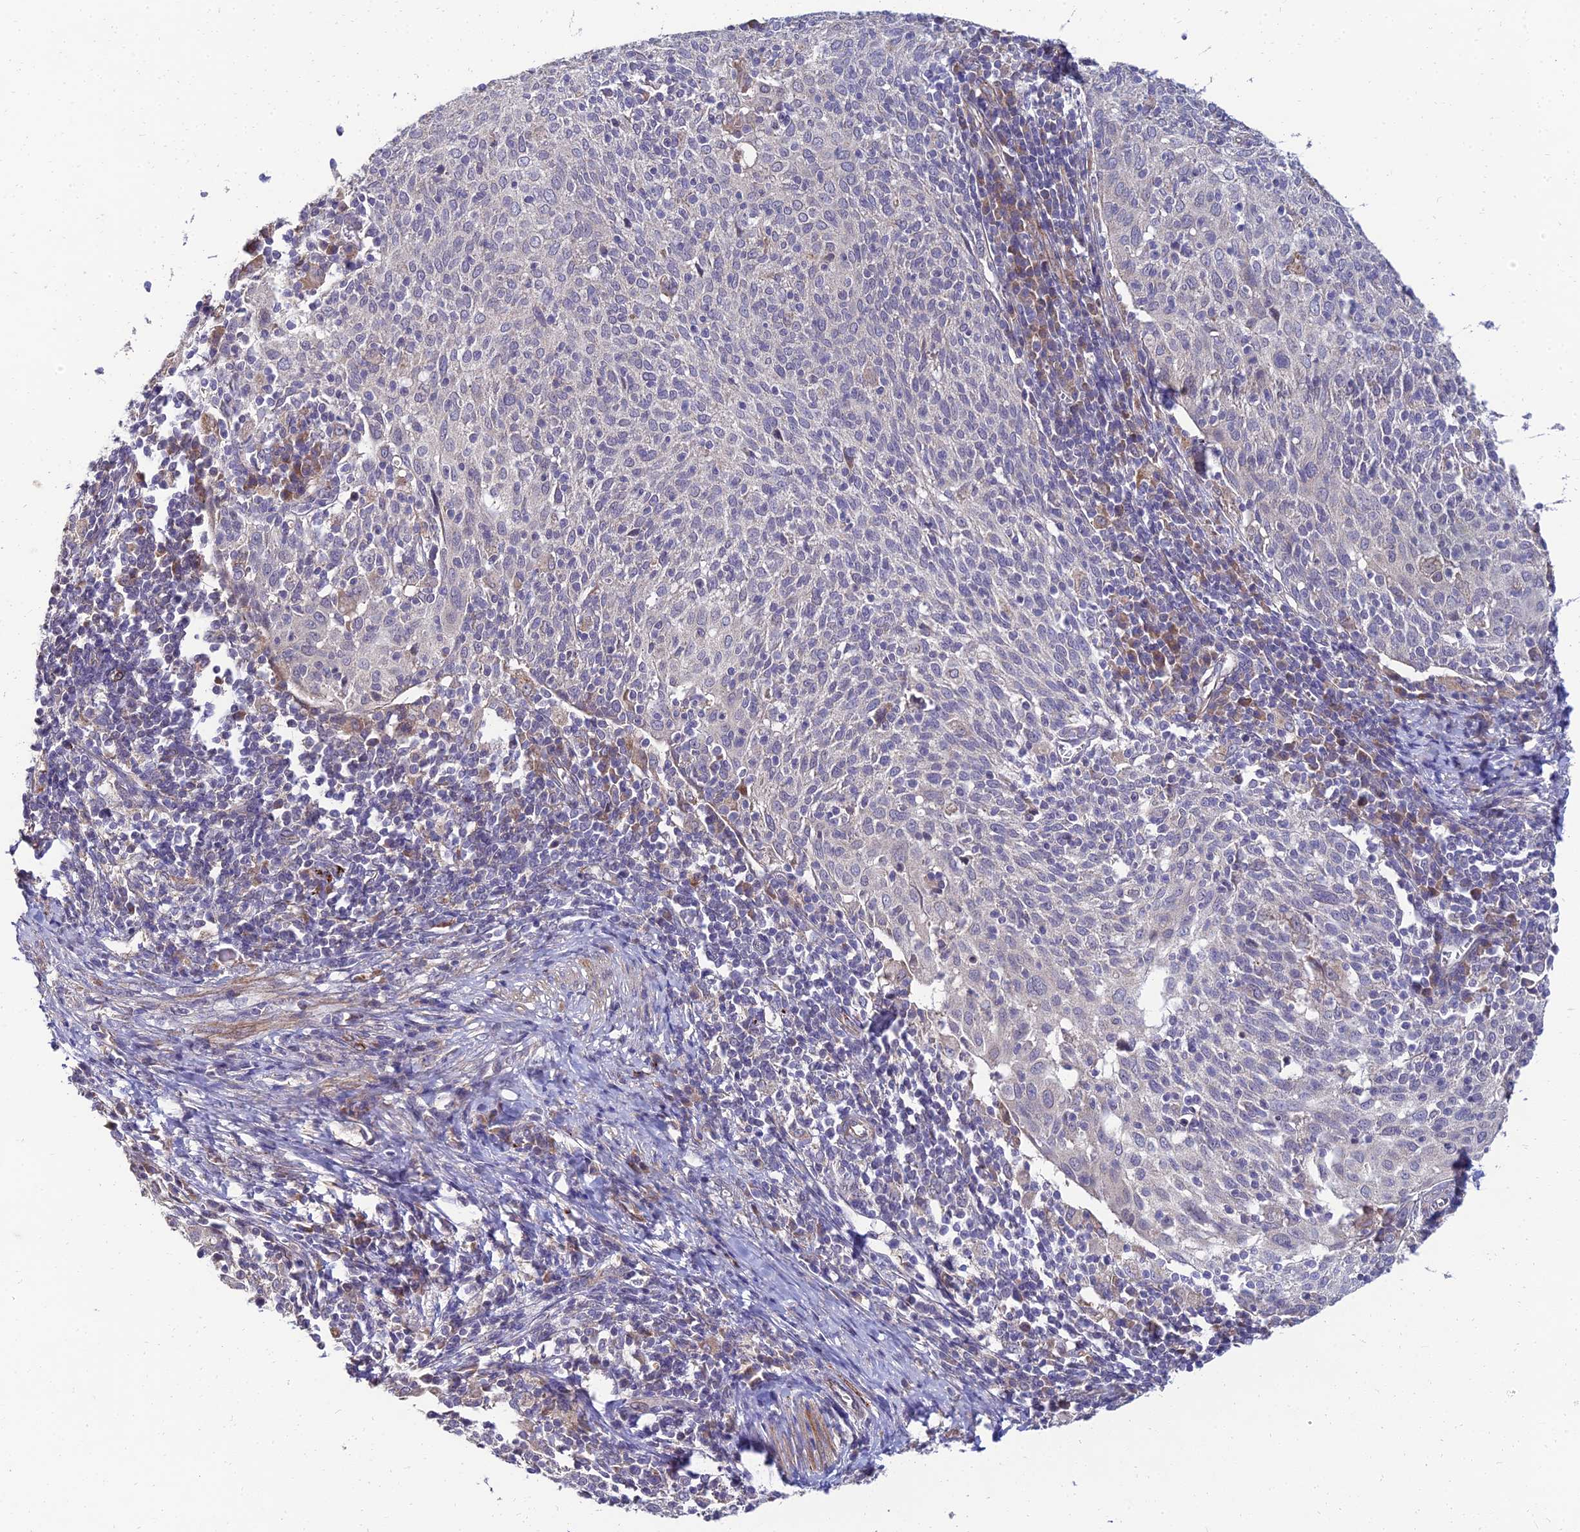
{"staining": {"intensity": "negative", "quantity": "none", "location": "none"}, "tissue": "cervical cancer", "cell_type": "Tumor cells", "image_type": "cancer", "snomed": [{"axis": "morphology", "description": "Squamous cell carcinoma, NOS"}, {"axis": "topography", "description": "Cervix"}], "caption": "Tumor cells show no significant protein expression in squamous cell carcinoma (cervical).", "gene": "NPY", "patient": {"sex": "female", "age": 52}}